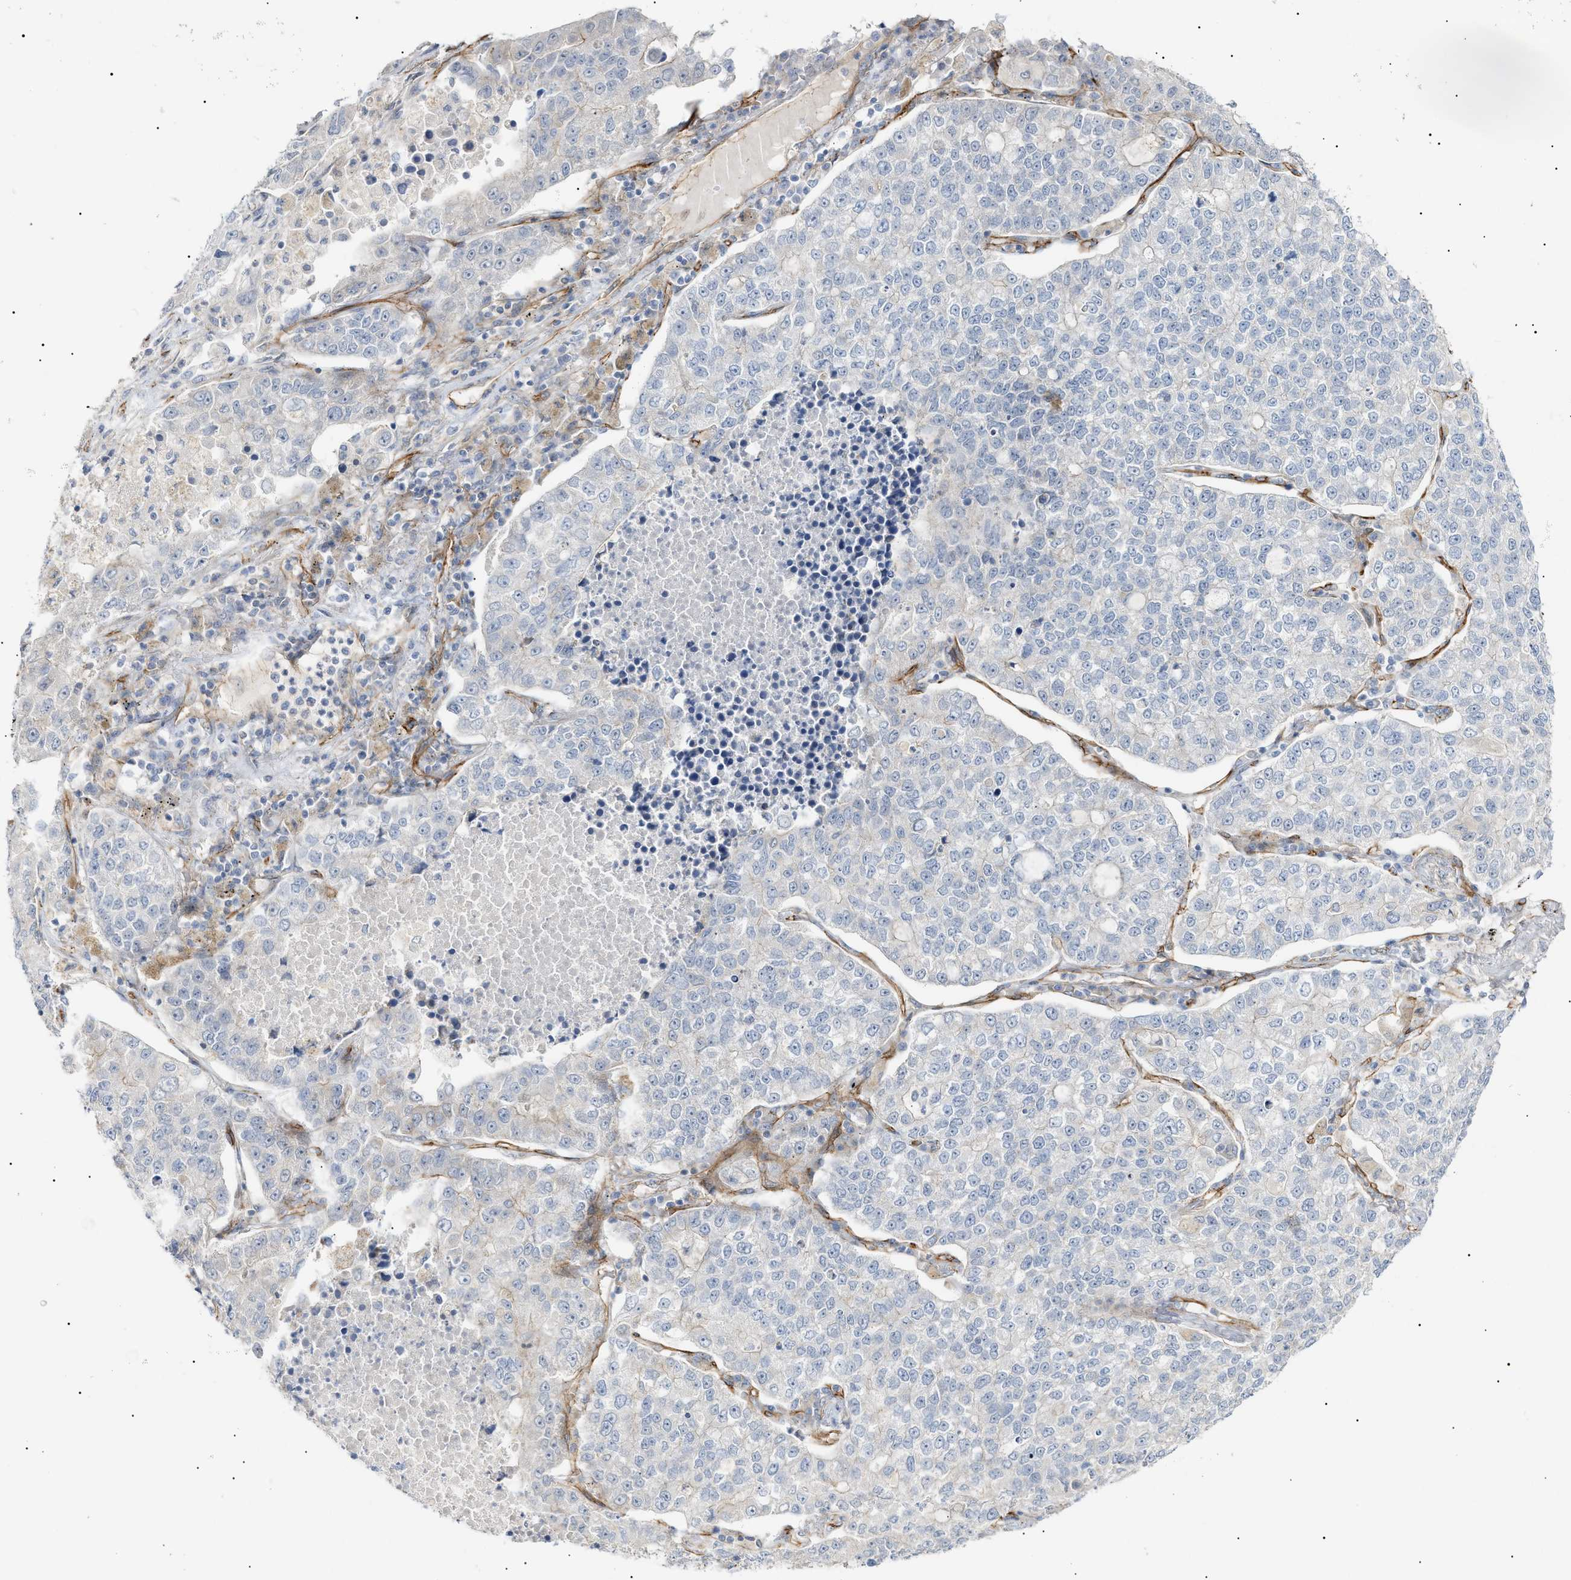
{"staining": {"intensity": "negative", "quantity": "none", "location": "none"}, "tissue": "lung cancer", "cell_type": "Tumor cells", "image_type": "cancer", "snomed": [{"axis": "morphology", "description": "Adenocarcinoma, NOS"}, {"axis": "topography", "description": "Lung"}], "caption": "There is no significant expression in tumor cells of lung cancer (adenocarcinoma).", "gene": "ZFHX2", "patient": {"sex": "male", "age": 49}}